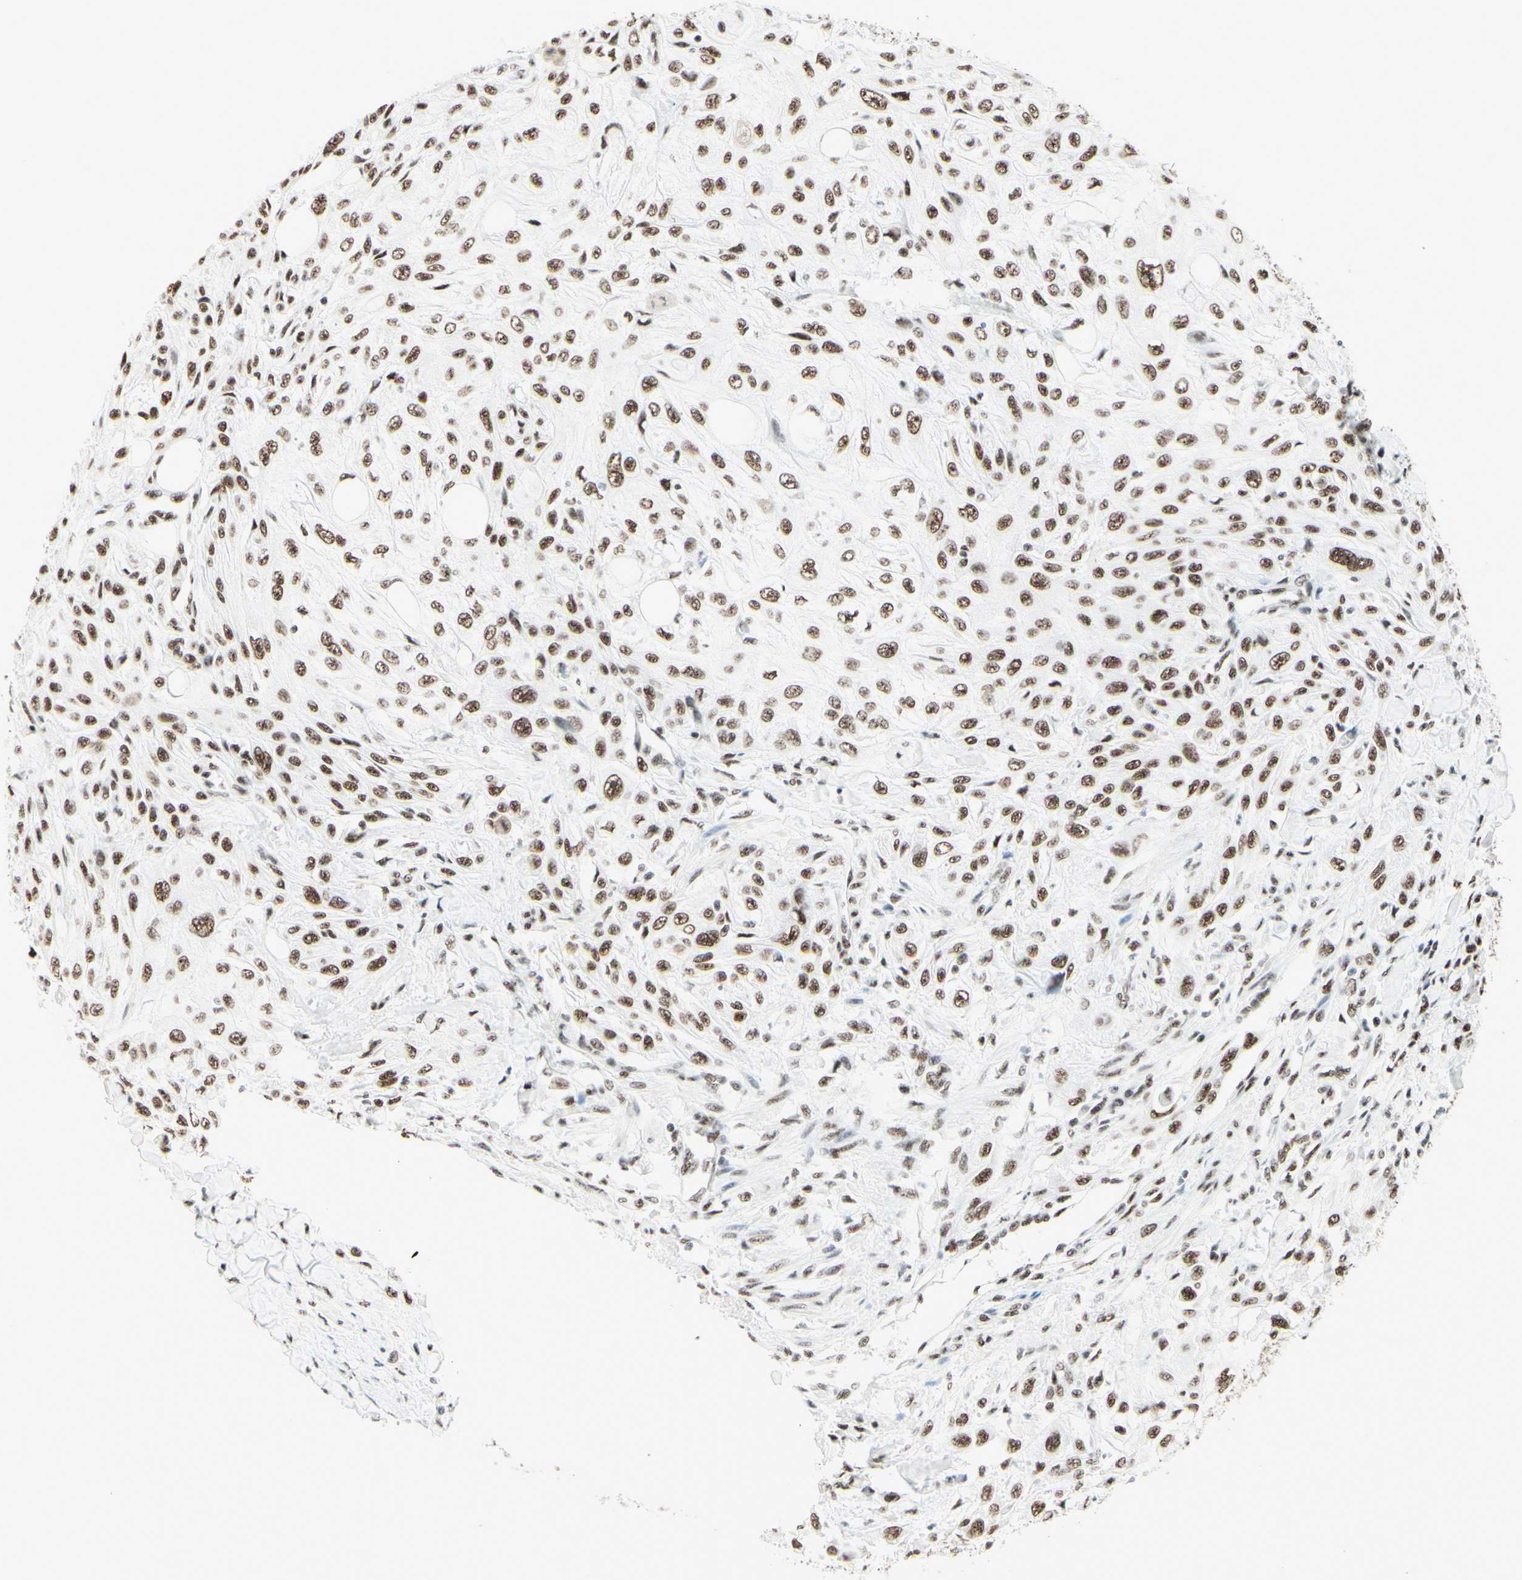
{"staining": {"intensity": "moderate", "quantity": ">75%", "location": "cytoplasmic/membranous,nuclear"}, "tissue": "skin cancer", "cell_type": "Tumor cells", "image_type": "cancer", "snomed": [{"axis": "morphology", "description": "Squamous cell carcinoma, NOS"}, {"axis": "topography", "description": "Skin"}], "caption": "Skin cancer tissue demonstrates moderate cytoplasmic/membranous and nuclear expression in approximately >75% of tumor cells, visualized by immunohistochemistry.", "gene": "WTAP", "patient": {"sex": "male", "age": 75}}